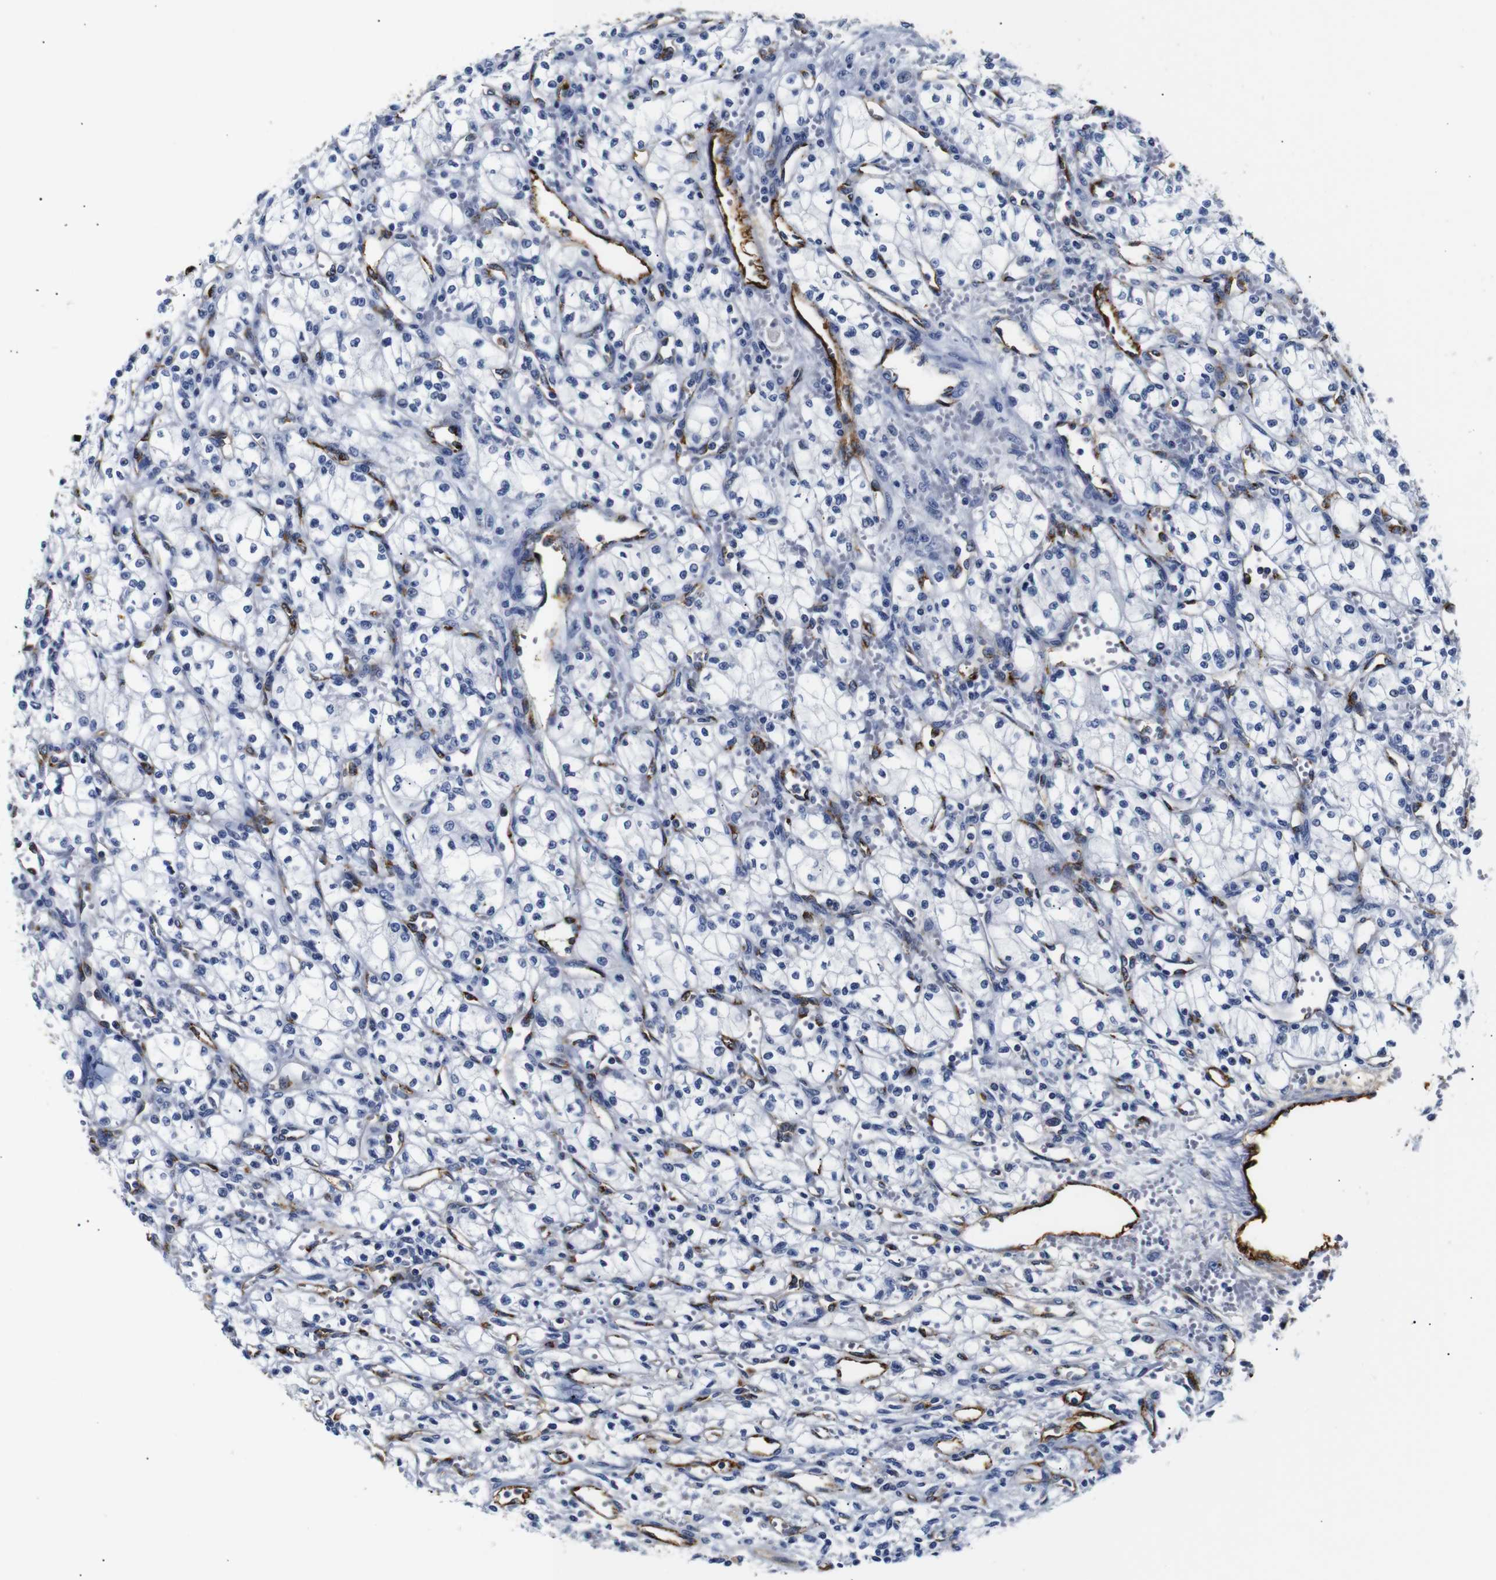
{"staining": {"intensity": "negative", "quantity": "none", "location": "none"}, "tissue": "renal cancer", "cell_type": "Tumor cells", "image_type": "cancer", "snomed": [{"axis": "morphology", "description": "Normal tissue, NOS"}, {"axis": "morphology", "description": "Adenocarcinoma, NOS"}, {"axis": "topography", "description": "Kidney"}], "caption": "DAB immunohistochemical staining of human renal cancer (adenocarcinoma) exhibits no significant staining in tumor cells.", "gene": "MUC4", "patient": {"sex": "male", "age": 59}}